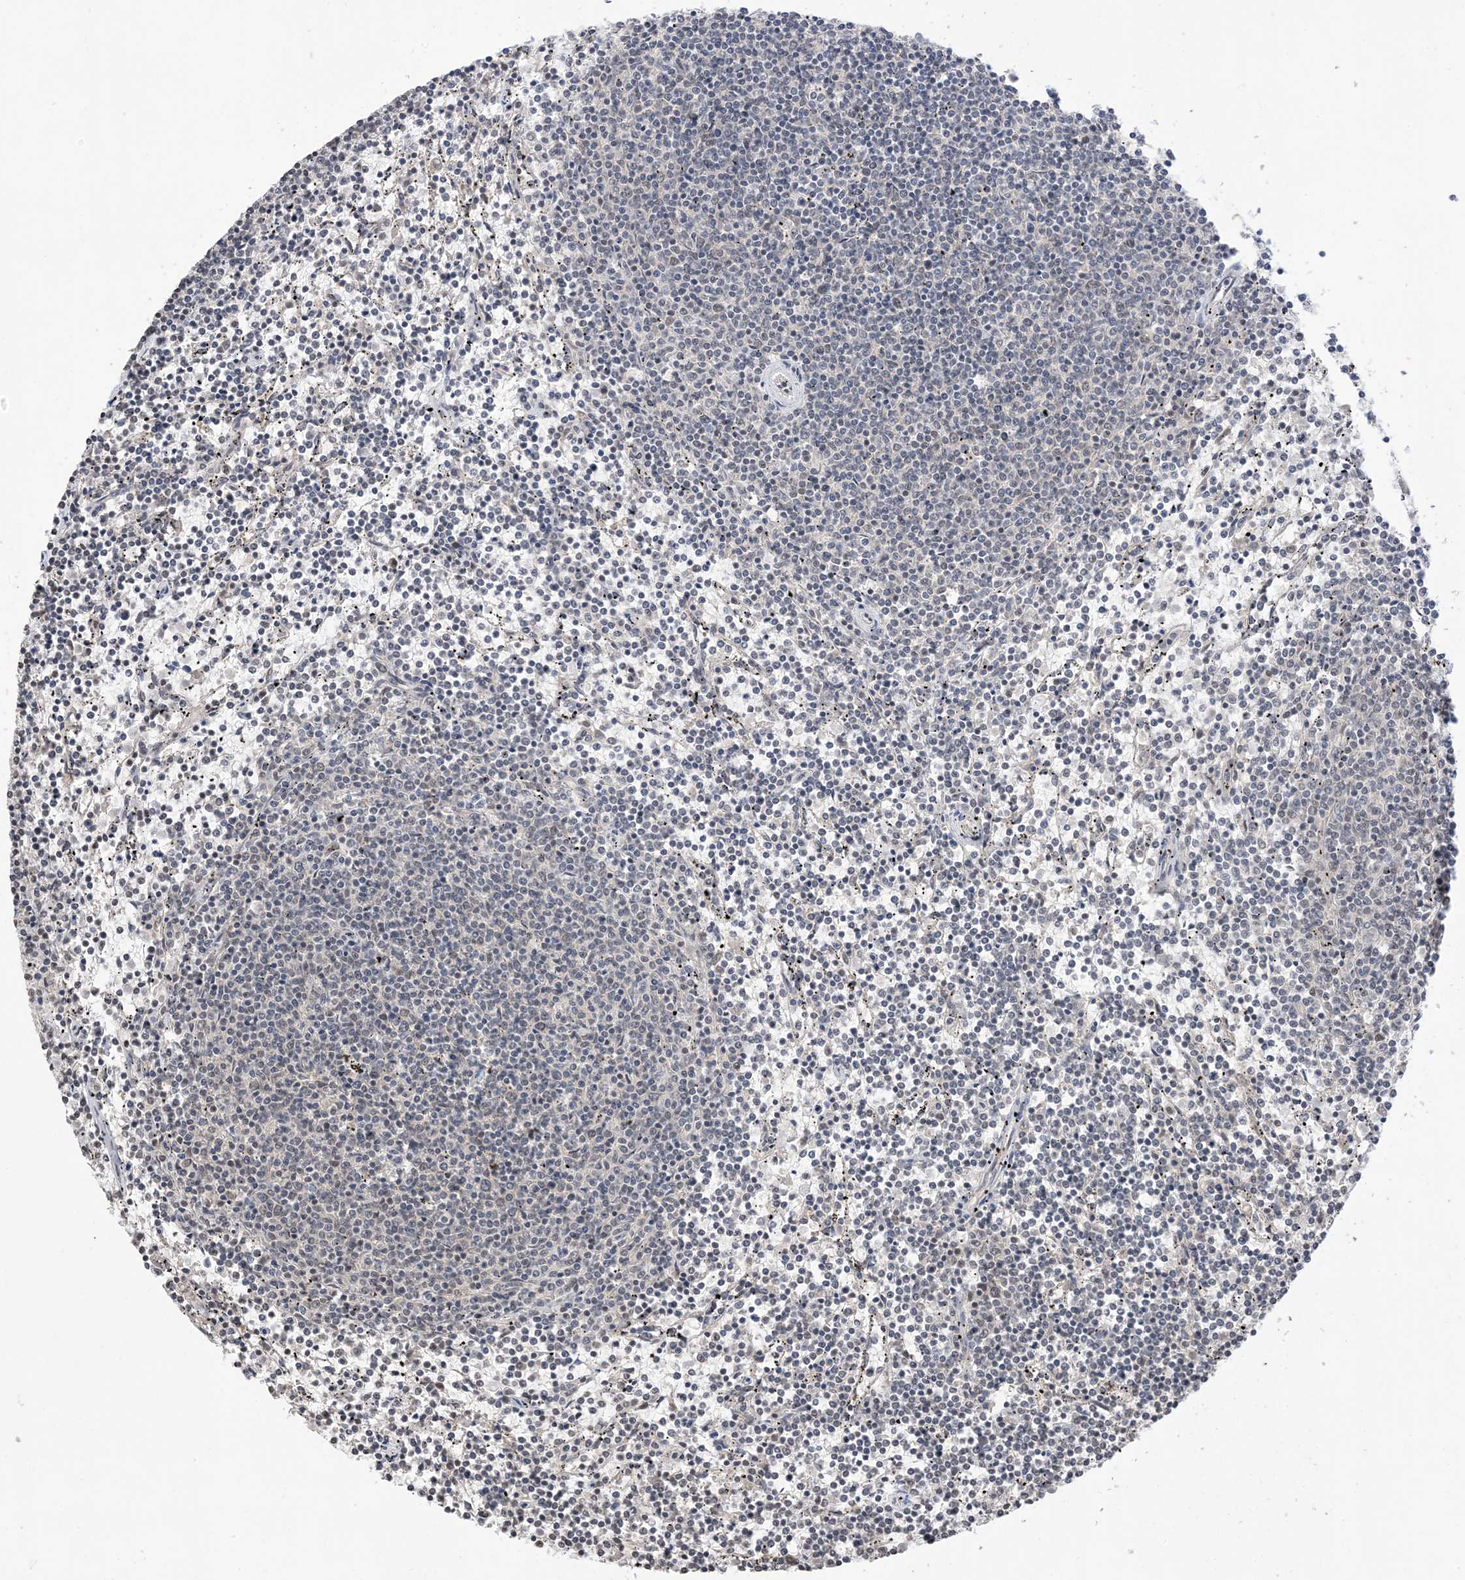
{"staining": {"intensity": "negative", "quantity": "none", "location": "none"}, "tissue": "lymphoma", "cell_type": "Tumor cells", "image_type": "cancer", "snomed": [{"axis": "morphology", "description": "Malignant lymphoma, non-Hodgkin's type, Low grade"}, {"axis": "topography", "description": "Spleen"}], "caption": "An immunohistochemistry (IHC) histopathology image of lymphoma is shown. There is no staining in tumor cells of lymphoma.", "gene": "RANBP9", "patient": {"sex": "female", "age": 50}}